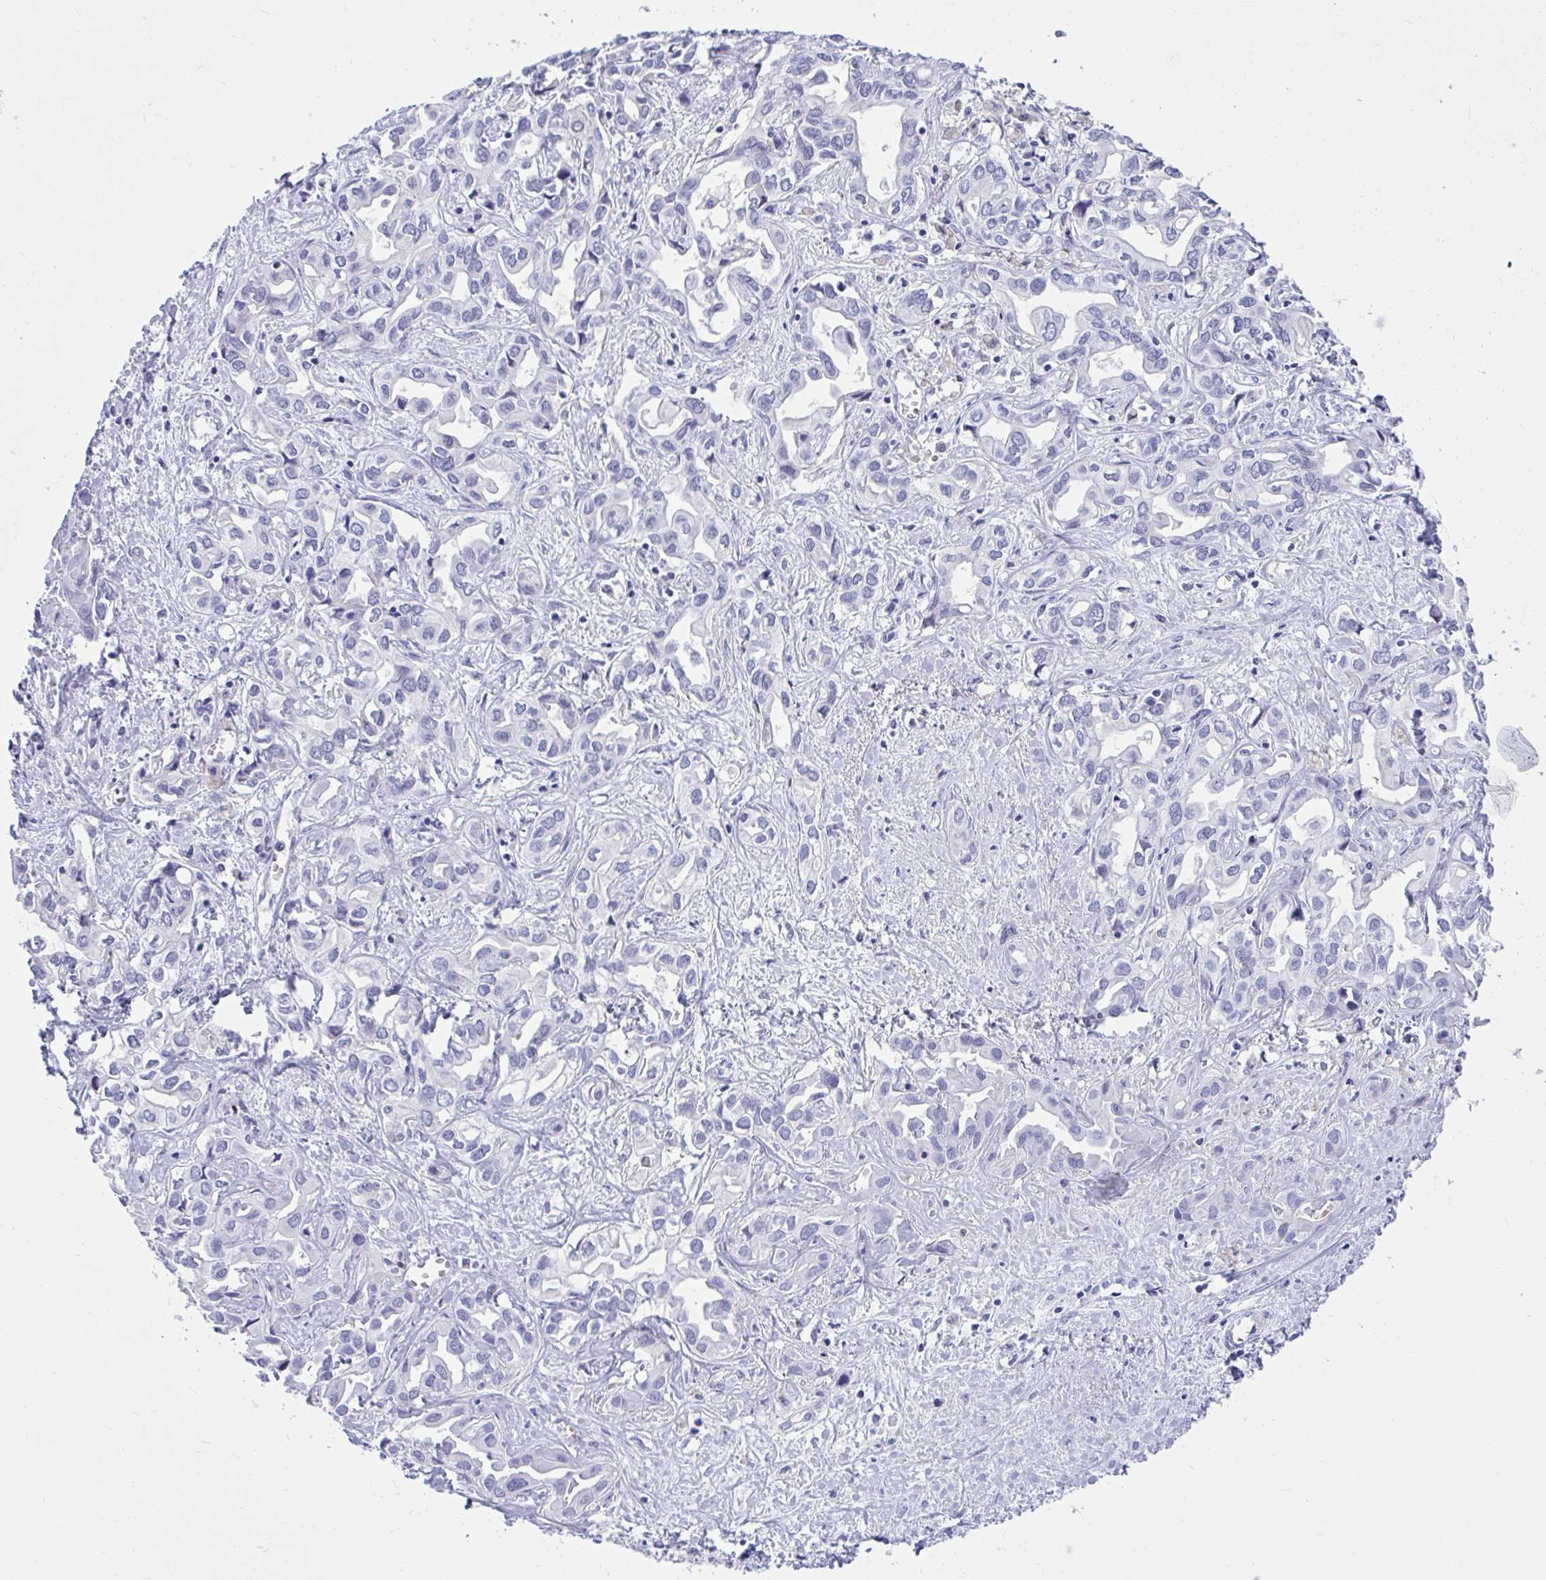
{"staining": {"intensity": "negative", "quantity": "none", "location": "none"}, "tissue": "liver cancer", "cell_type": "Tumor cells", "image_type": "cancer", "snomed": [{"axis": "morphology", "description": "Cholangiocarcinoma"}, {"axis": "topography", "description": "Liver"}], "caption": "DAB (3,3'-diaminobenzidine) immunohistochemical staining of human liver cancer demonstrates no significant staining in tumor cells. (Stains: DAB (3,3'-diaminobenzidine) IHC with hematoxylin counter stain, Microscopy: brightfield microscopy at high magnification).", "gene": "ISL1", "patient": {"sex": "female", "age": 64}}